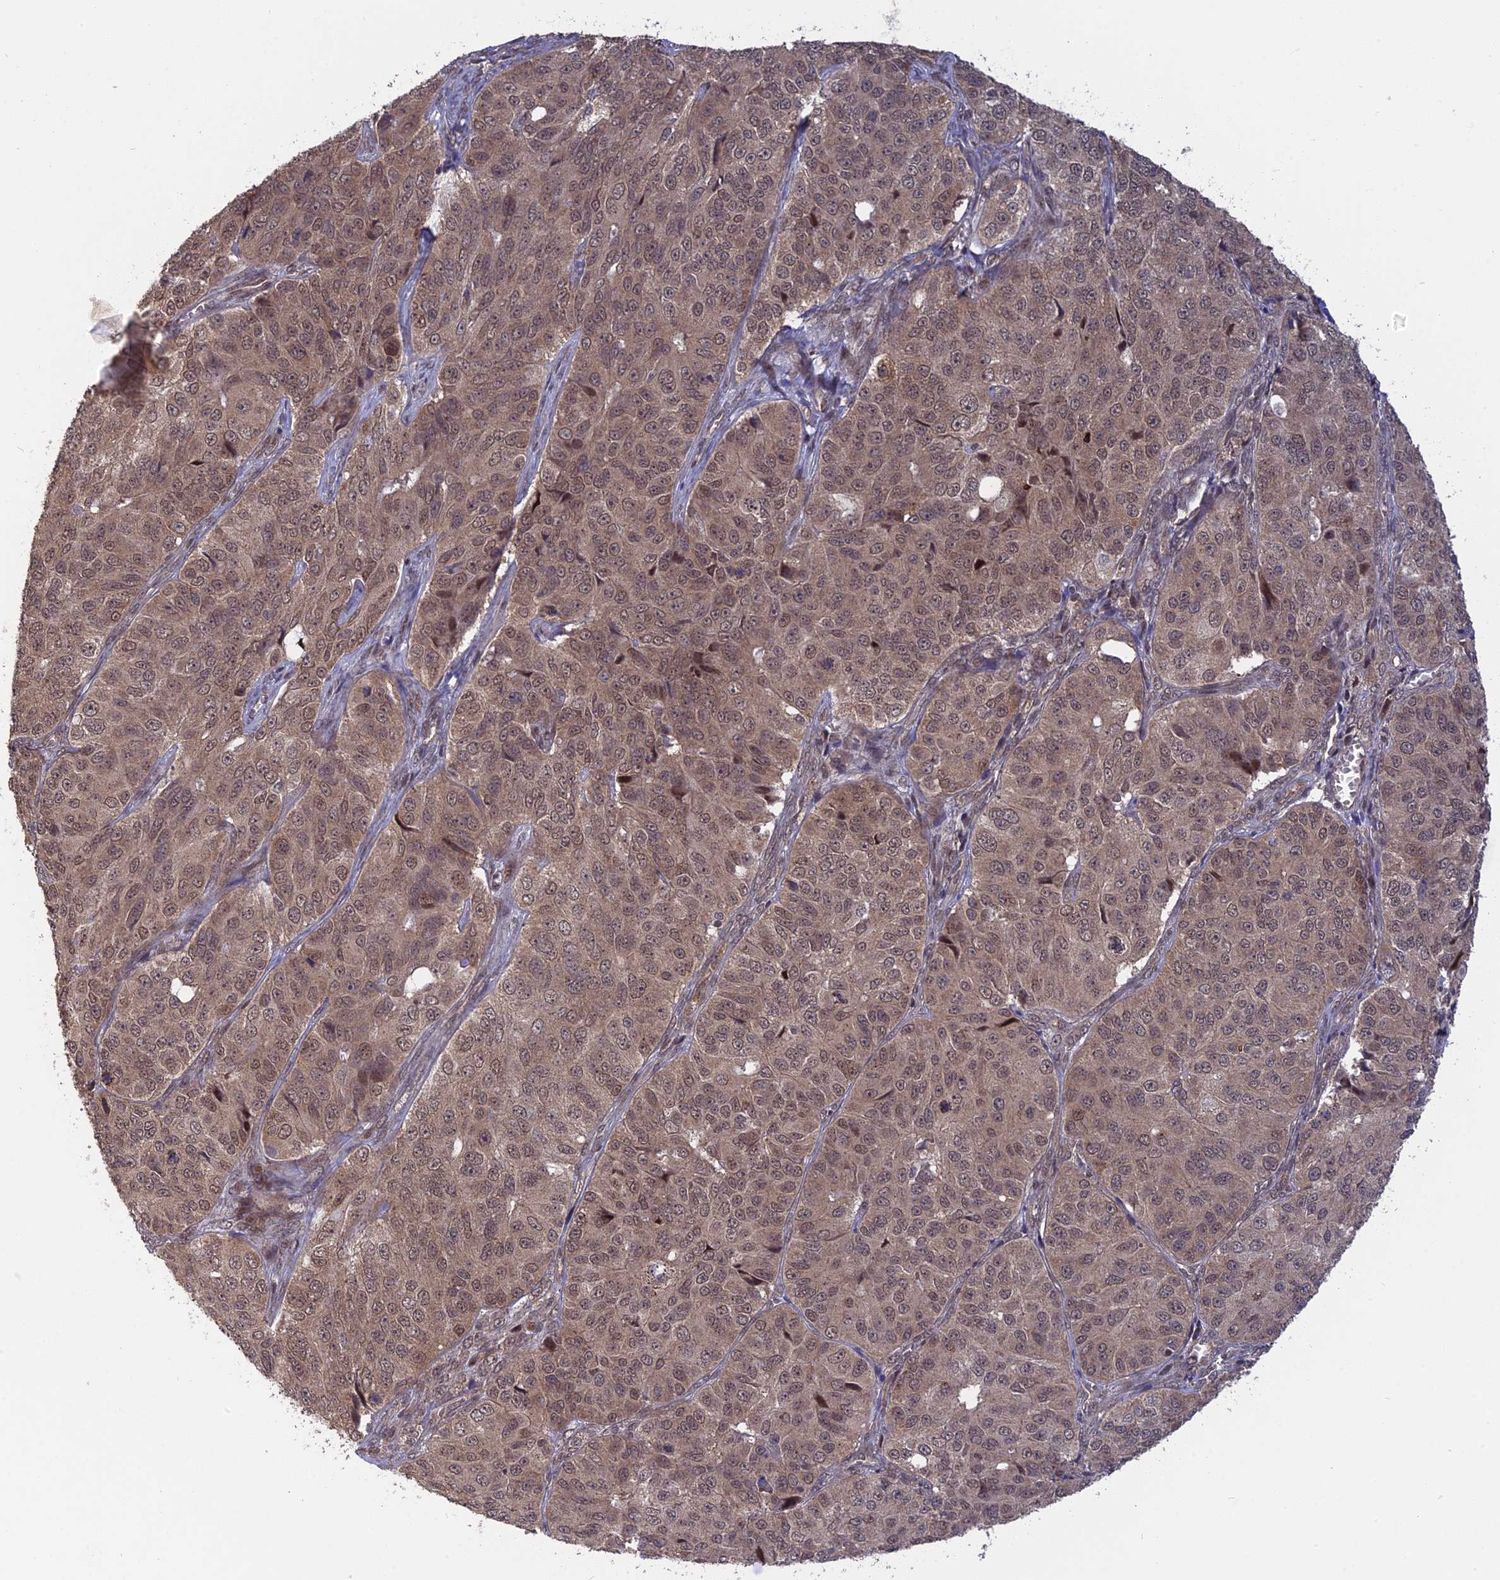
{"staining": {"intensity": "moderate", "quantity": ">75%", "location": "cytoplasmic/membranous,nuclear"}, "tissue": "ovarian cancer", "cell_type": "Tumor cells", "image_type": "cancer", "snomed": [{"axis": "morphology", "description": "Carcinoma, endometroid"}, {"axis": "topography", "description": "Ovary"}], "caption": "This is a photomicrograph of IHC staining of ovarian cancer, which shows moderate expression in the cytoplasmic/membranous and nuclear of tumor cells.", "gene": "PKIG", "patient": {"sex": "female", "age": 51}}